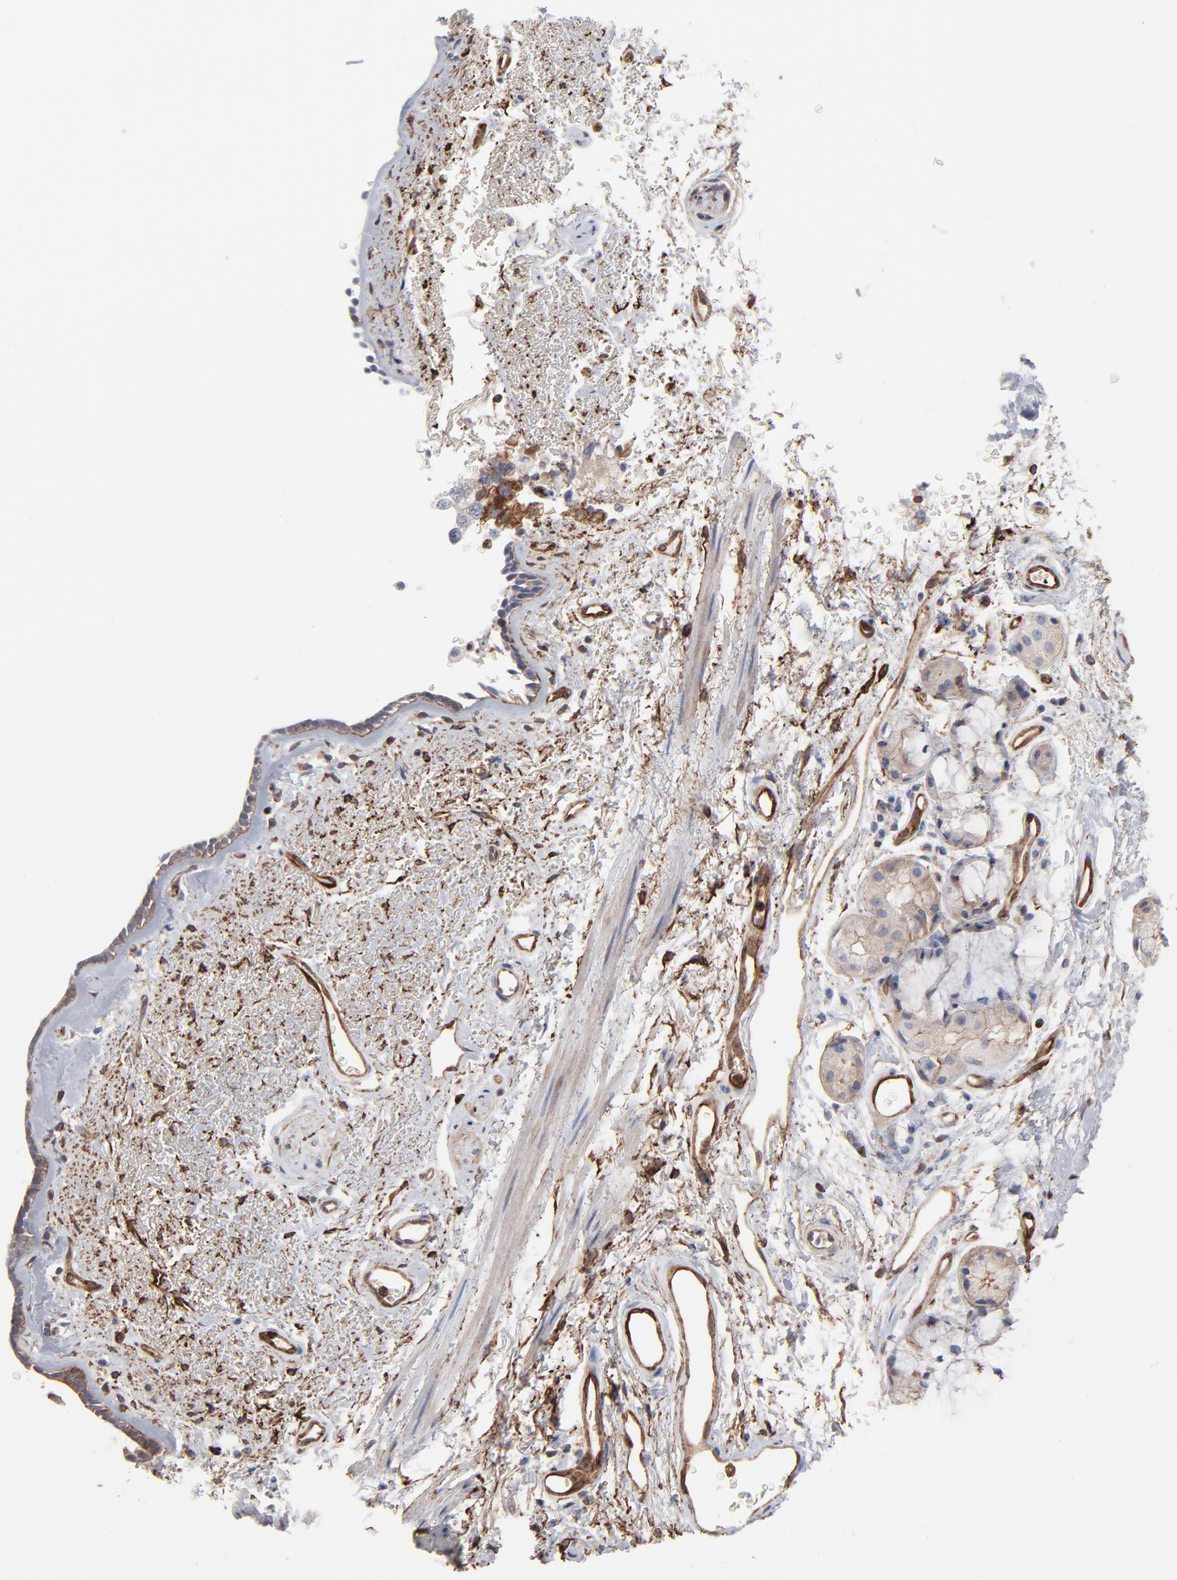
{"staining": {"intensity": "moderate", "quantity": ">75%", "location": "cytoplasmic/membranous"}, "tissue": "bronchus", "cell_type": "Respiratory epithelial cells", "image_type": "normal", "snomed": [{"axis": "morphology", "description": "Normal tissue, NOS"}, {"axis": "morphology", "description": "Adenocarcinoma, NOS"}, {"axis": "topography", "description": "Bronchus"}, {"axis": "topography", "description": "Lung"}], "caption": "High-magnification brightfield microscopy of benign bronchus stained with DAB (3,3'-diaminobenzidine) (brown) and counterstained with hematoxylin (blue). respiratory epithelial cells exhibit moderate cytoplasmic/membranous expression is present in approximately>75% of cells. (IHC, brightfield microscopy, high magnification).", "gene": "PXN", "patient": {"sex": "male", "age": 71}}